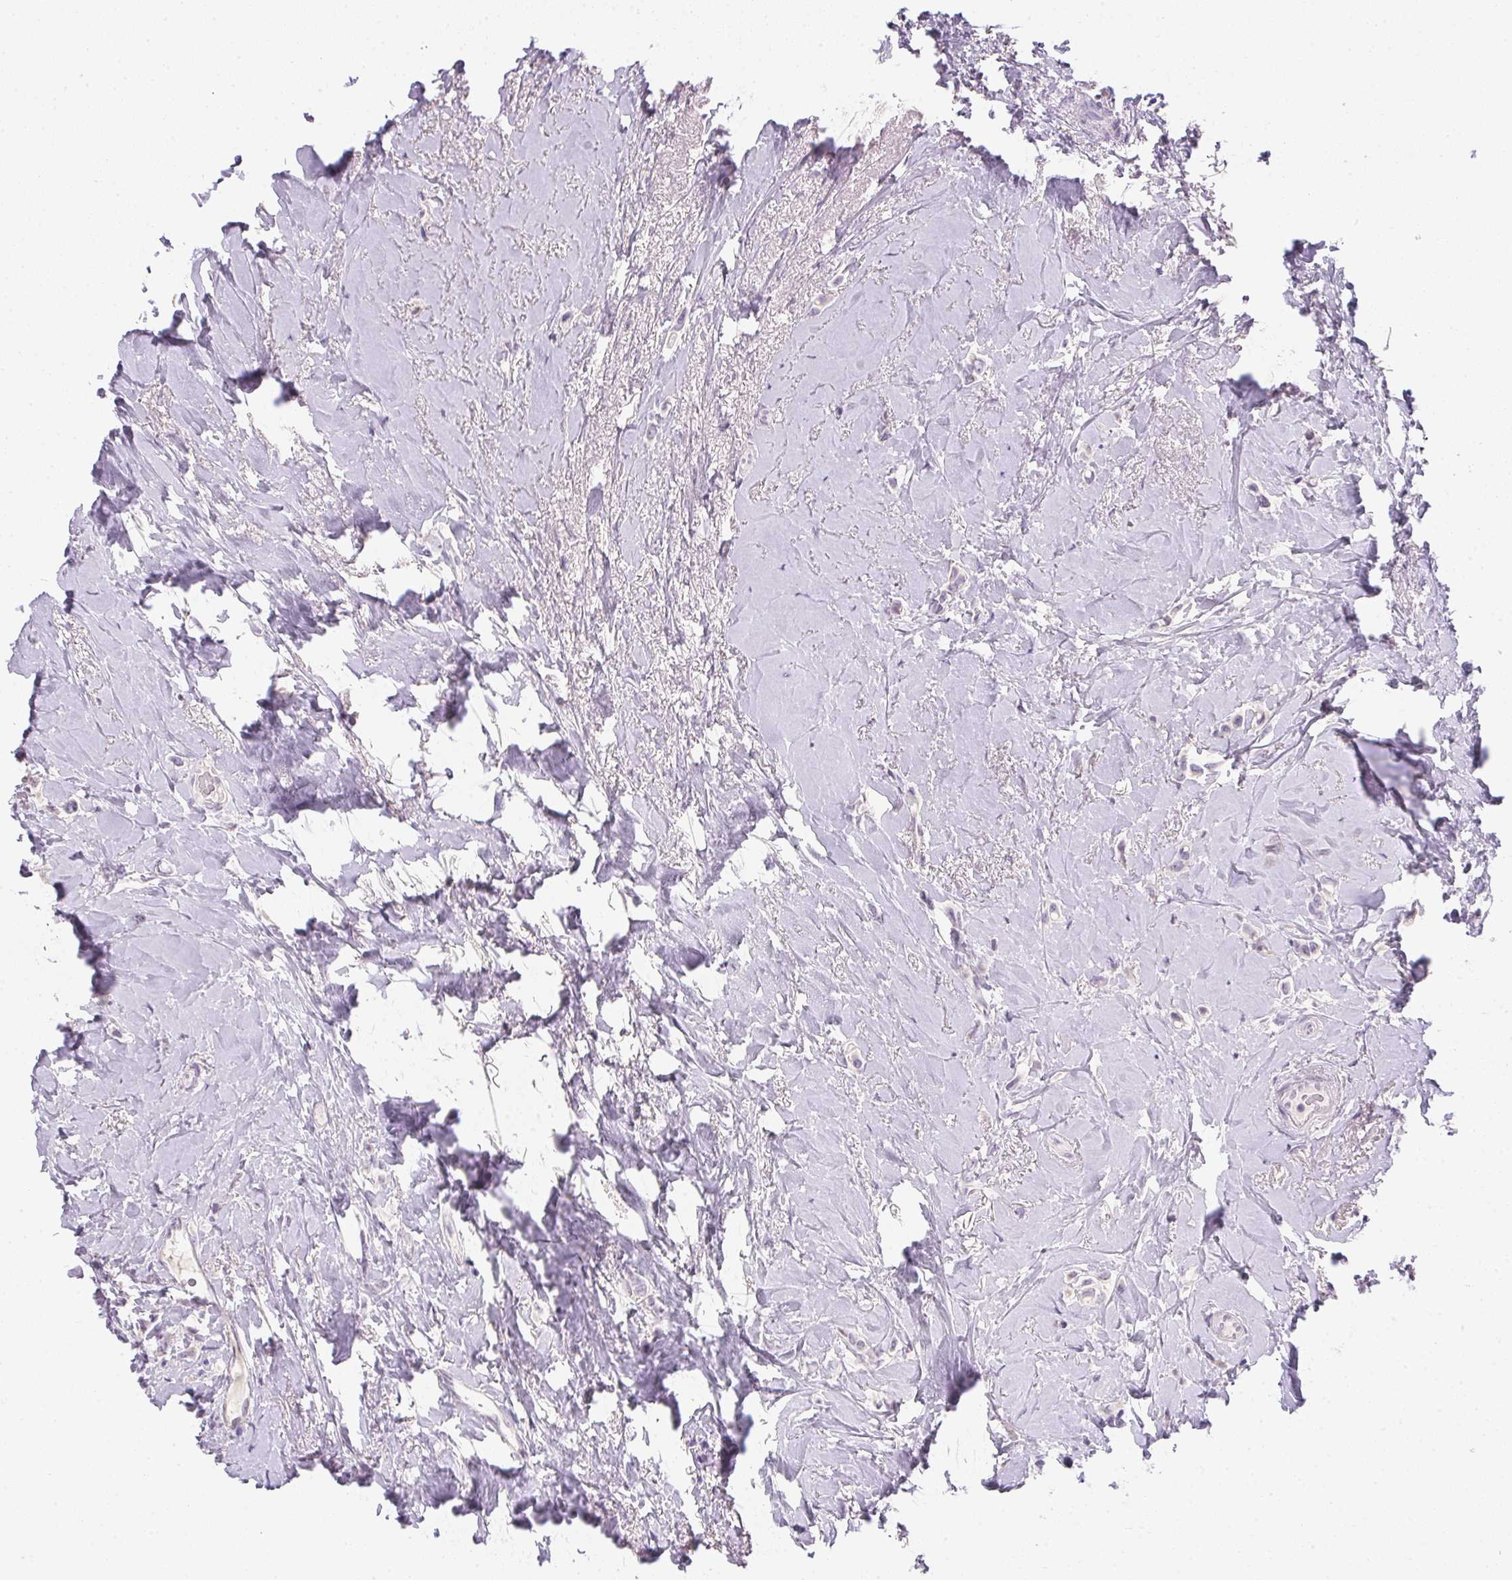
{"staining": {"intensity": "negative", "quantity": "none", "location": "none"}, "tissue": "breast cancer", "cell_type": "Tumor cells", "image_type": "cancer", "snomed": [{"axis": "morphology", "description": "Lobular carcinoma"}, {"axis": "topography", "description": "Breast"}], "caption": "Immunohistochemical staining of lobular carcinoma (breast) displays no significant positivity in tumor cells.", "gene": "GSDMC", "patient": {"sex": "female", "age": 66}}